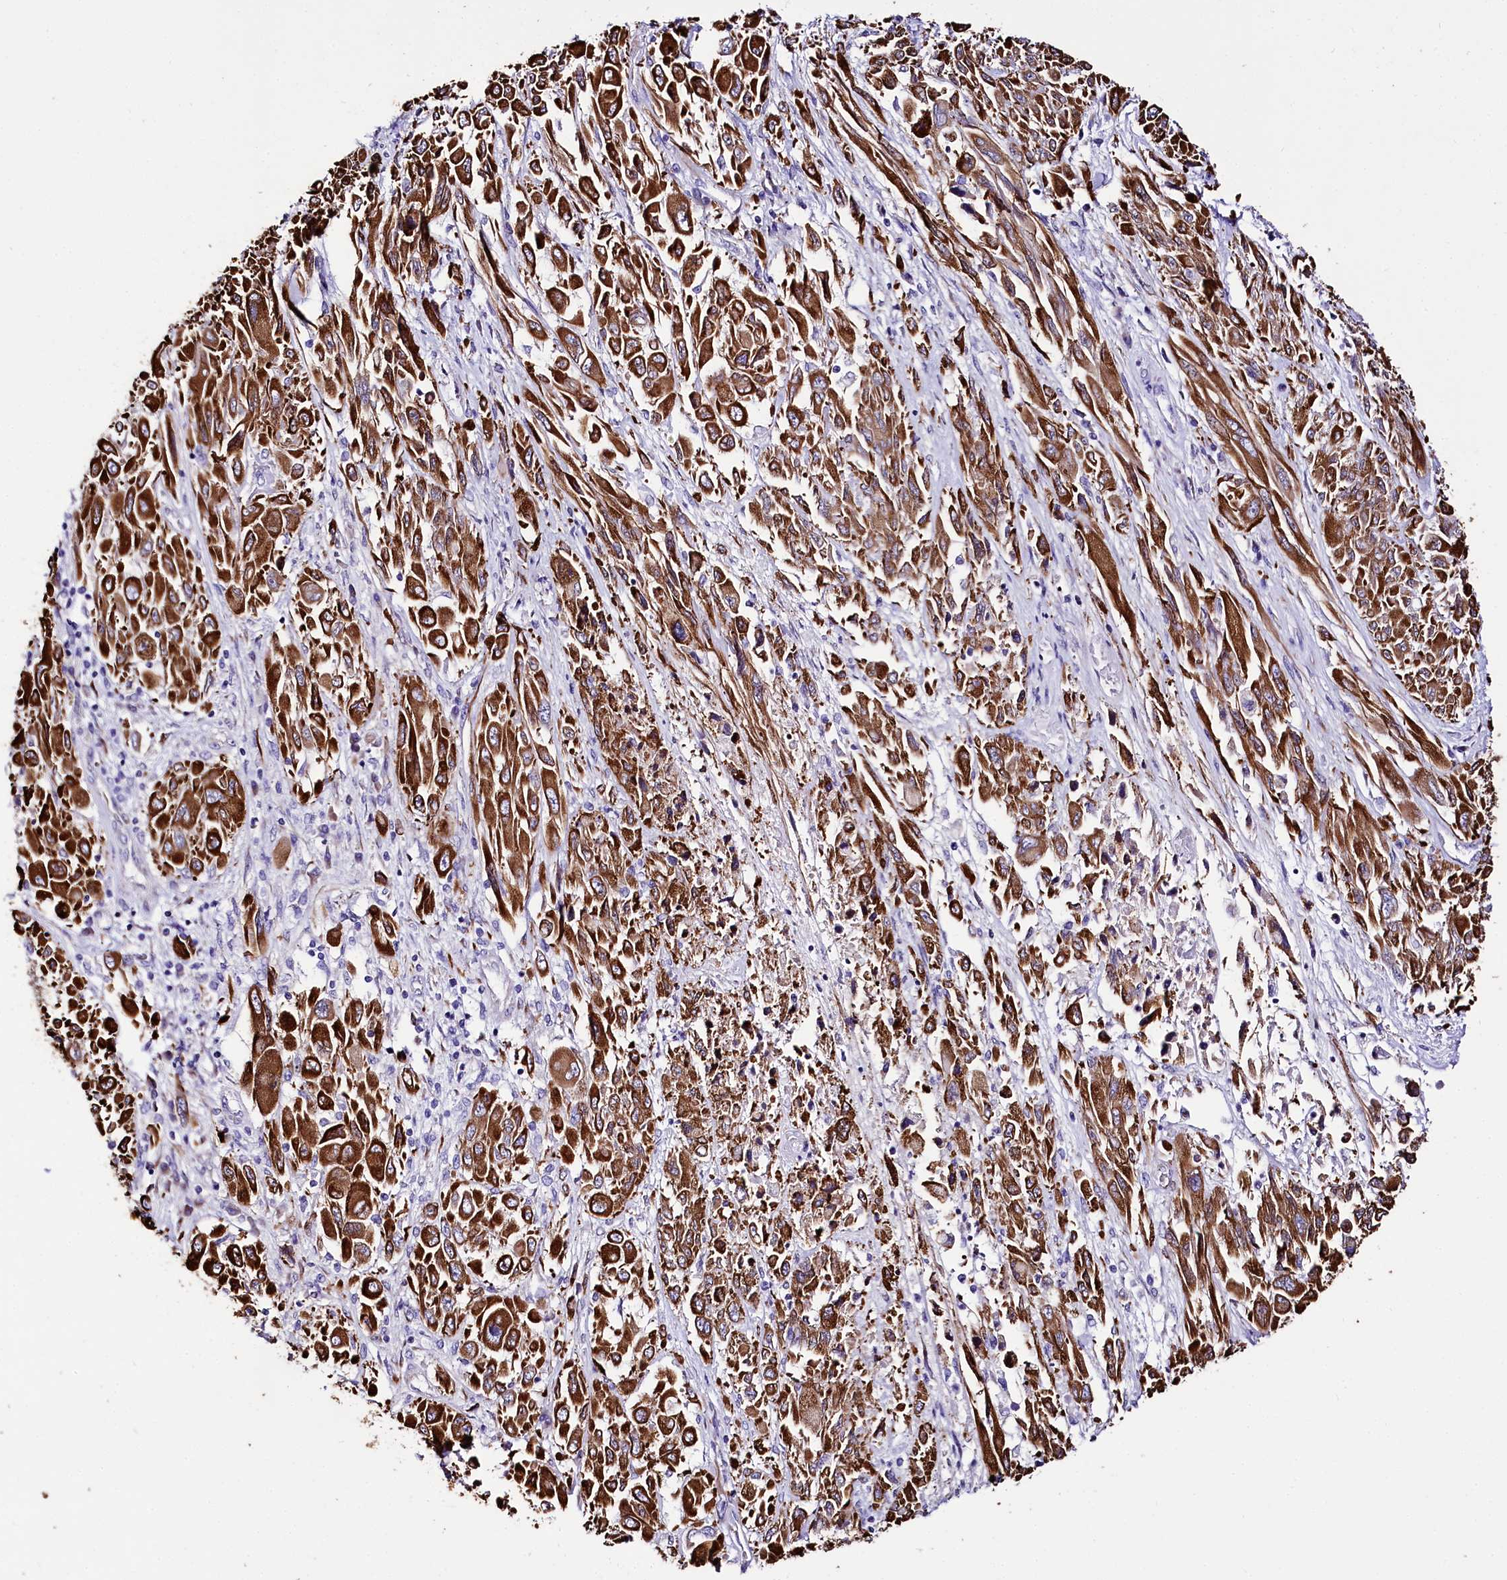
{"staining": {"intensity": "strong", "quantity": ">75%", "location": "cytoplasmic/membranous"}, "tissue": "melanoma", "cell_type": "Tumor cells", "image_type": "cancer", "snomed": [{"axis": "morphology", "description": "Malignant melanoma, NOS"}, {"axis": "topography", "description": "Skin"}], "caption": "Melanoma stained with DAB (3,3'-diaminobenzidine) immunohistochemistry (IHC) exhibits high levels of strong cytoplasmic/membranous staining in about >75% of tumor cells.", "gene": "A2ML1", "patient": {"sex": "female", "age": 91}}